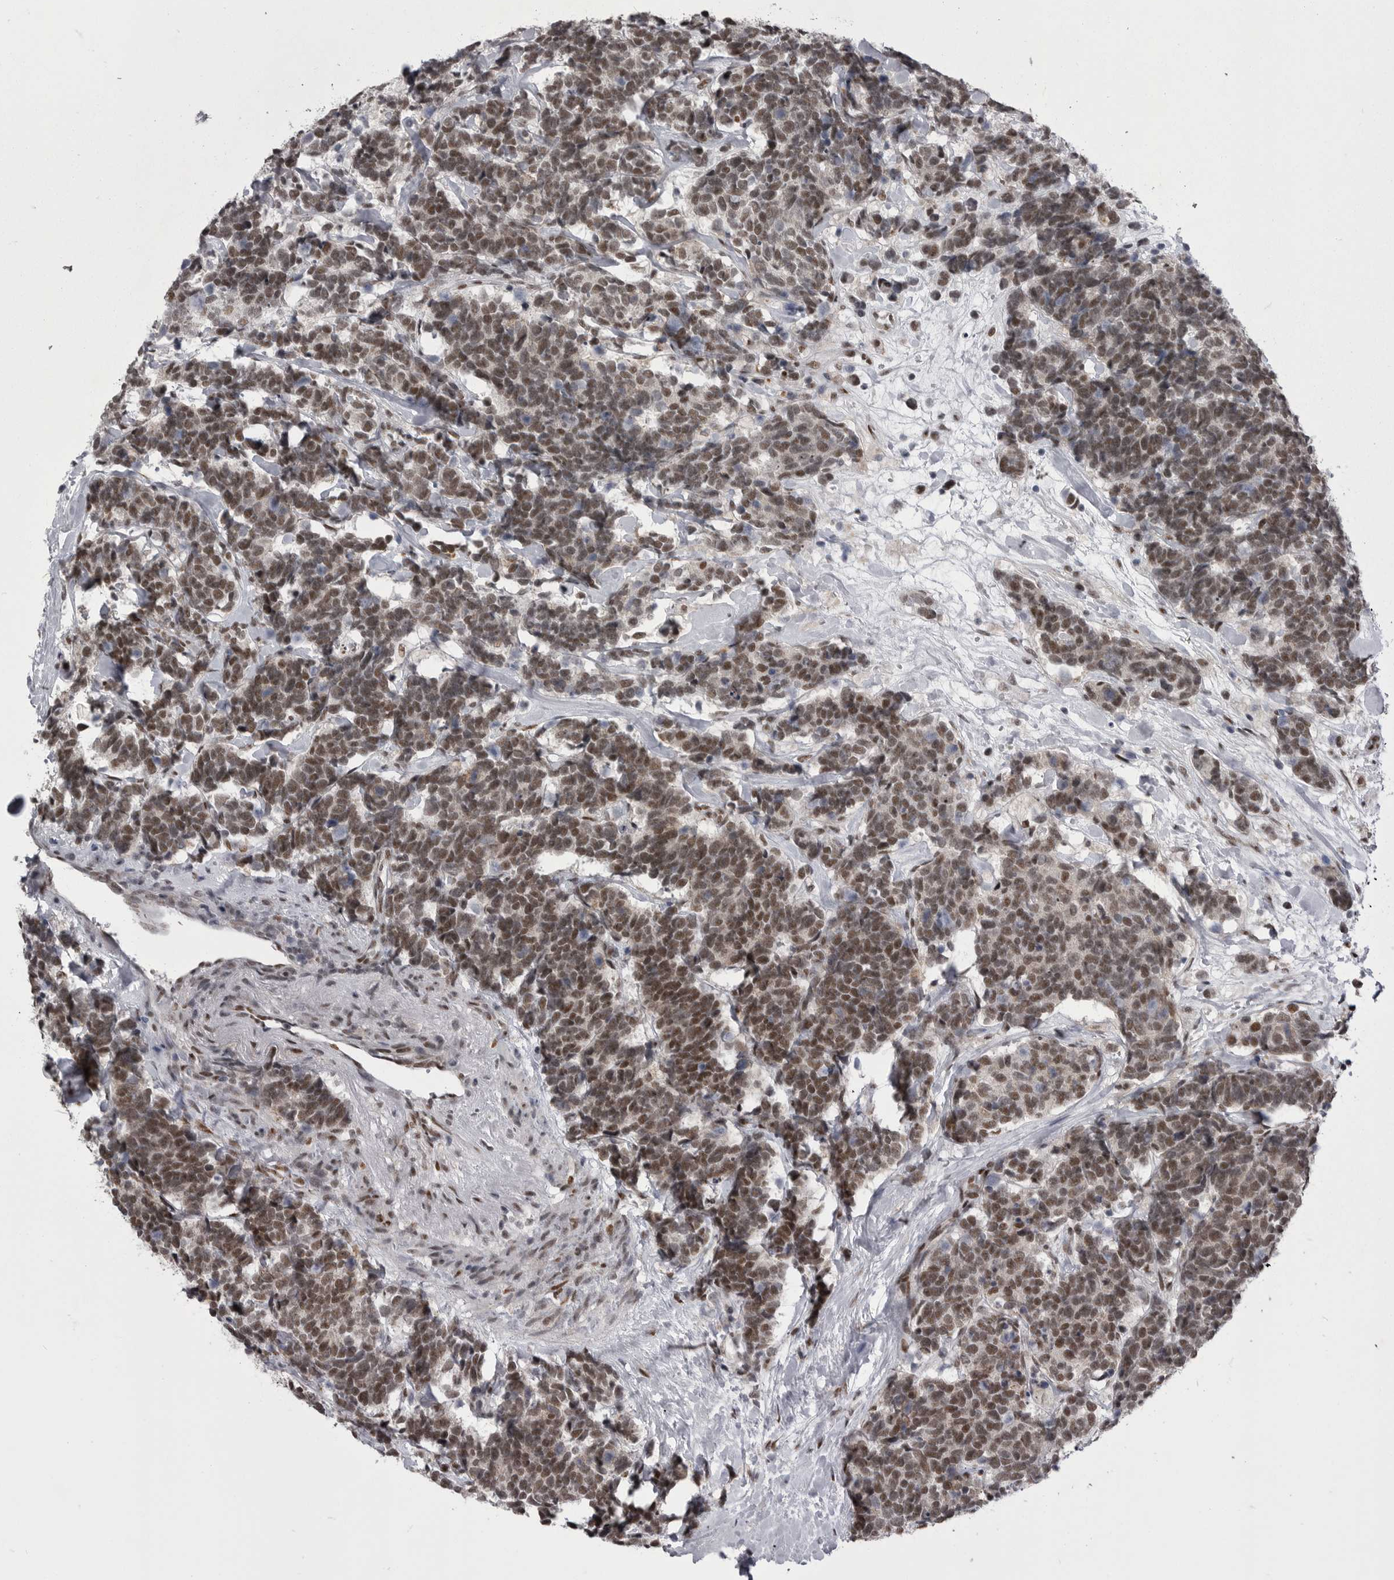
{"staining": {"intensity": "moderate", "quantity": ">75%", "location": "nuclear"}, "tissue": "carcinoid", "cell_type": "Tumor cells", "image_type": "cancer", "snomed": [{"axis": "morphology", "description": "Carcinoma, NOS"}, {"axis": "morphology", "description": "Carcinoid, malignant, NOS"}, {"axis": "topography", "description": "Urinary bladder"}], "caption": "Brown immunohistochemical staining in human carcinoma shows moderate nuclear staining in approximately >75% of tumor cells.", "gene": "MEPCE", "patient": {"sex": "male", "age": 57}}